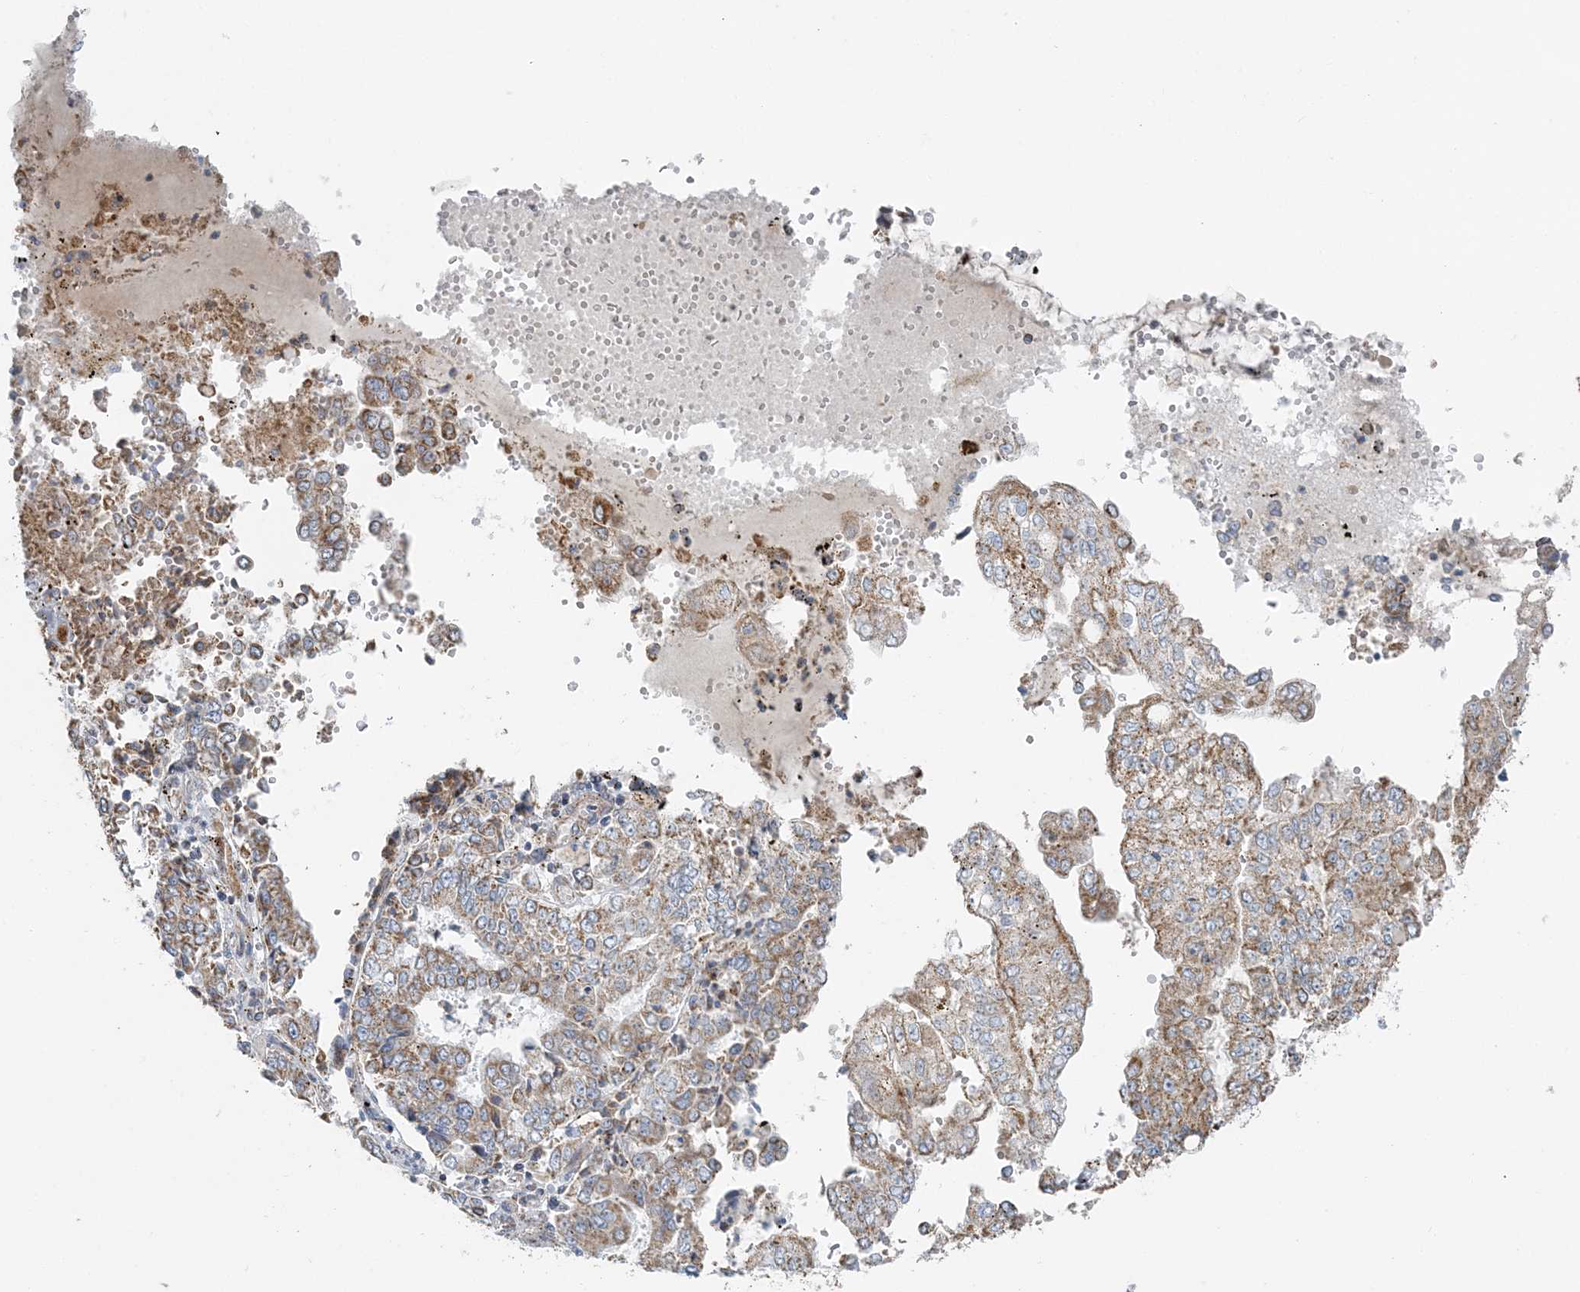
{"staining": {"intensity": "moderate", "quantity": ">75%", "location": "cytoplasmic/membranous"}, "tissue": "stomach cancer", "cell_type": "Tumor cells", "image_type": "cancer", "snomed": [{"axis": "morphology", "description": "Adenocarcinoma, NOS"}, {"axis": "topography", "description": "Stomach"}], "caption": "A brown stain shows moderate cytoplasmic/membranous positivity of a protein in human adenocarcinoma (stomach) tumor cells. (Stains: DAB in brown, nuclei in blue, Microscopy: brightfield microscopy at high magnification).", "gene": "SLC22A16", "patient": {"sex": "male", "age": 76}}